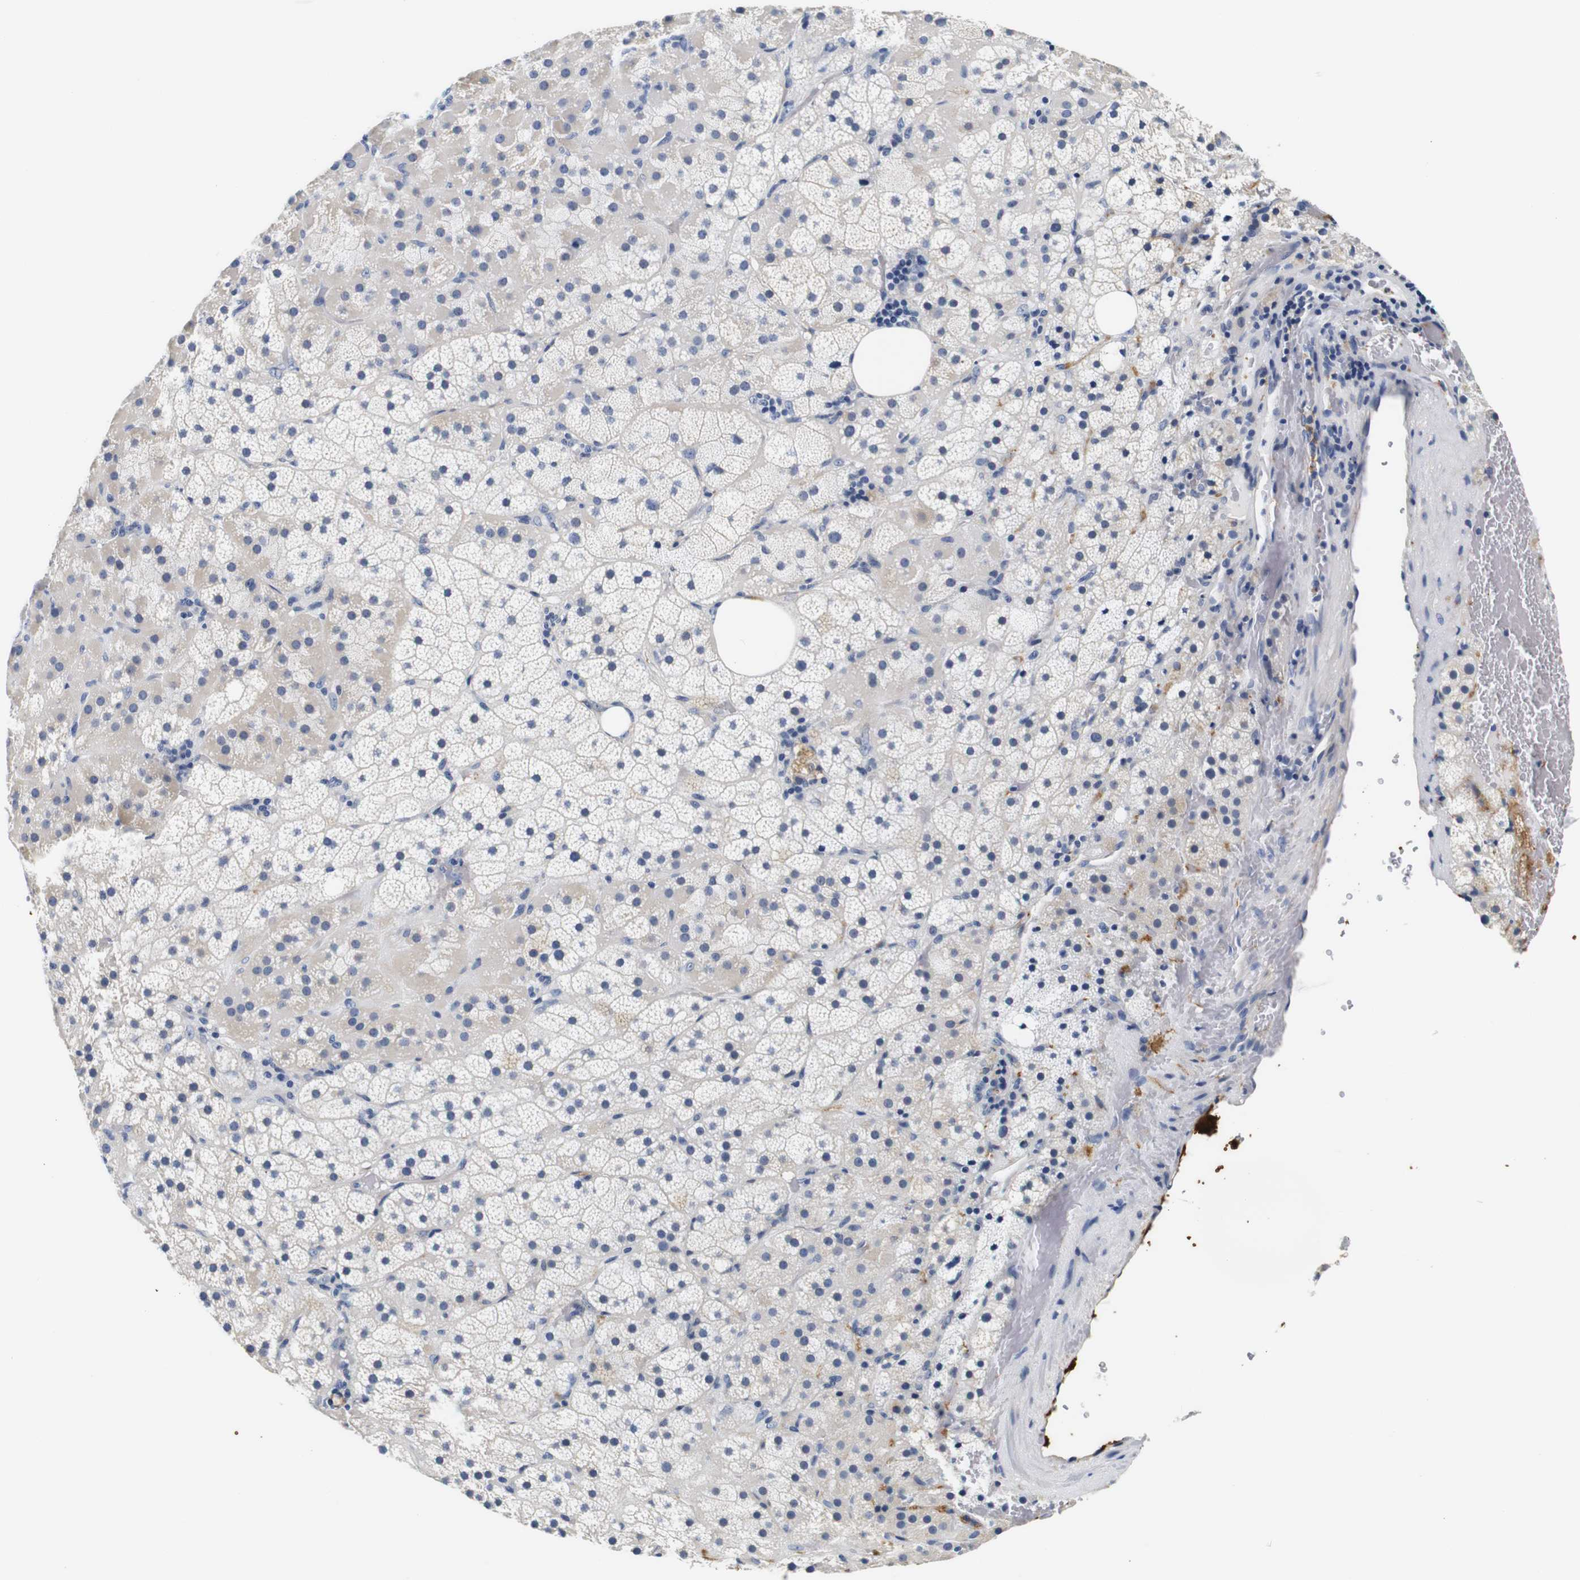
{"staining": {"intensity": "negative", "quantity": "none", "location": "none"}, "tissue": "adrenal gland", "cell_type": "Glandular cells", "image_type": "normal", "snomed": [{"axis": "morphology", "description": "Normal tissue, NOS"}, {"axis": "topography", "description": "Adrenal gland"}], "caption": "Image shows no significant protein expression in glandular cells of unremarkable adrenal gland.", "gene": "GP1BA", "patient": {"sex": "female", "age": 59}}